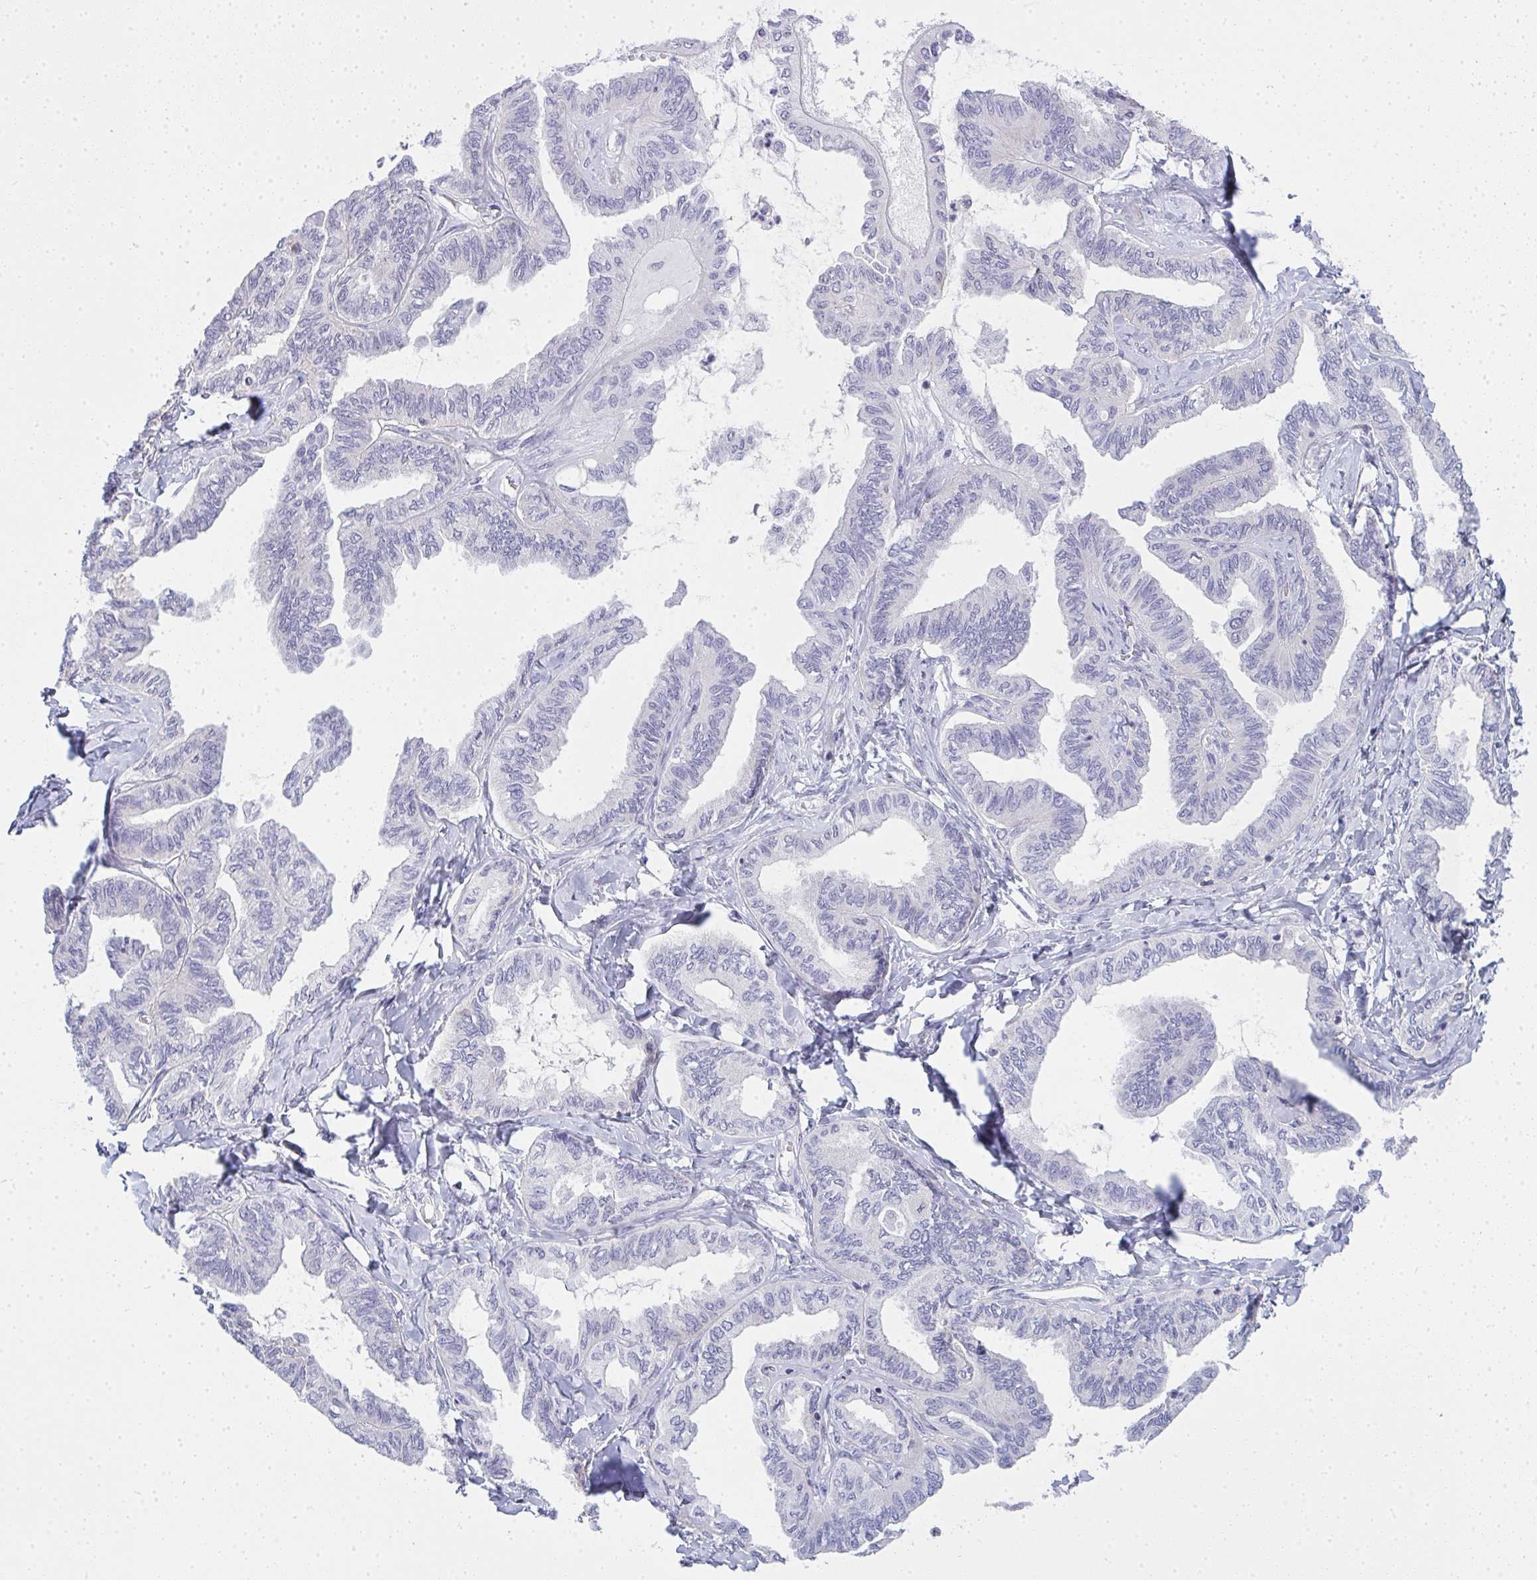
{"staining": {"intensity": "negative", "quantity": "none", "location": "none"}, "tissue": "ovarian cancer", "cell_type": "Tumor cells", "image_type": "cancer", "snomed": [{"axis": "morphology", "description": "Carcinoma, endometroid"}, {"axis": "topography", "description": "Ovary"}], "caption": "This is a micrograph of immunohistochemistry (IHC) staining of ovarian cancer, which shows no expression in tumor cells.", "gene": "GSDMB", "patient": {"sex": "female", "age": 70}}